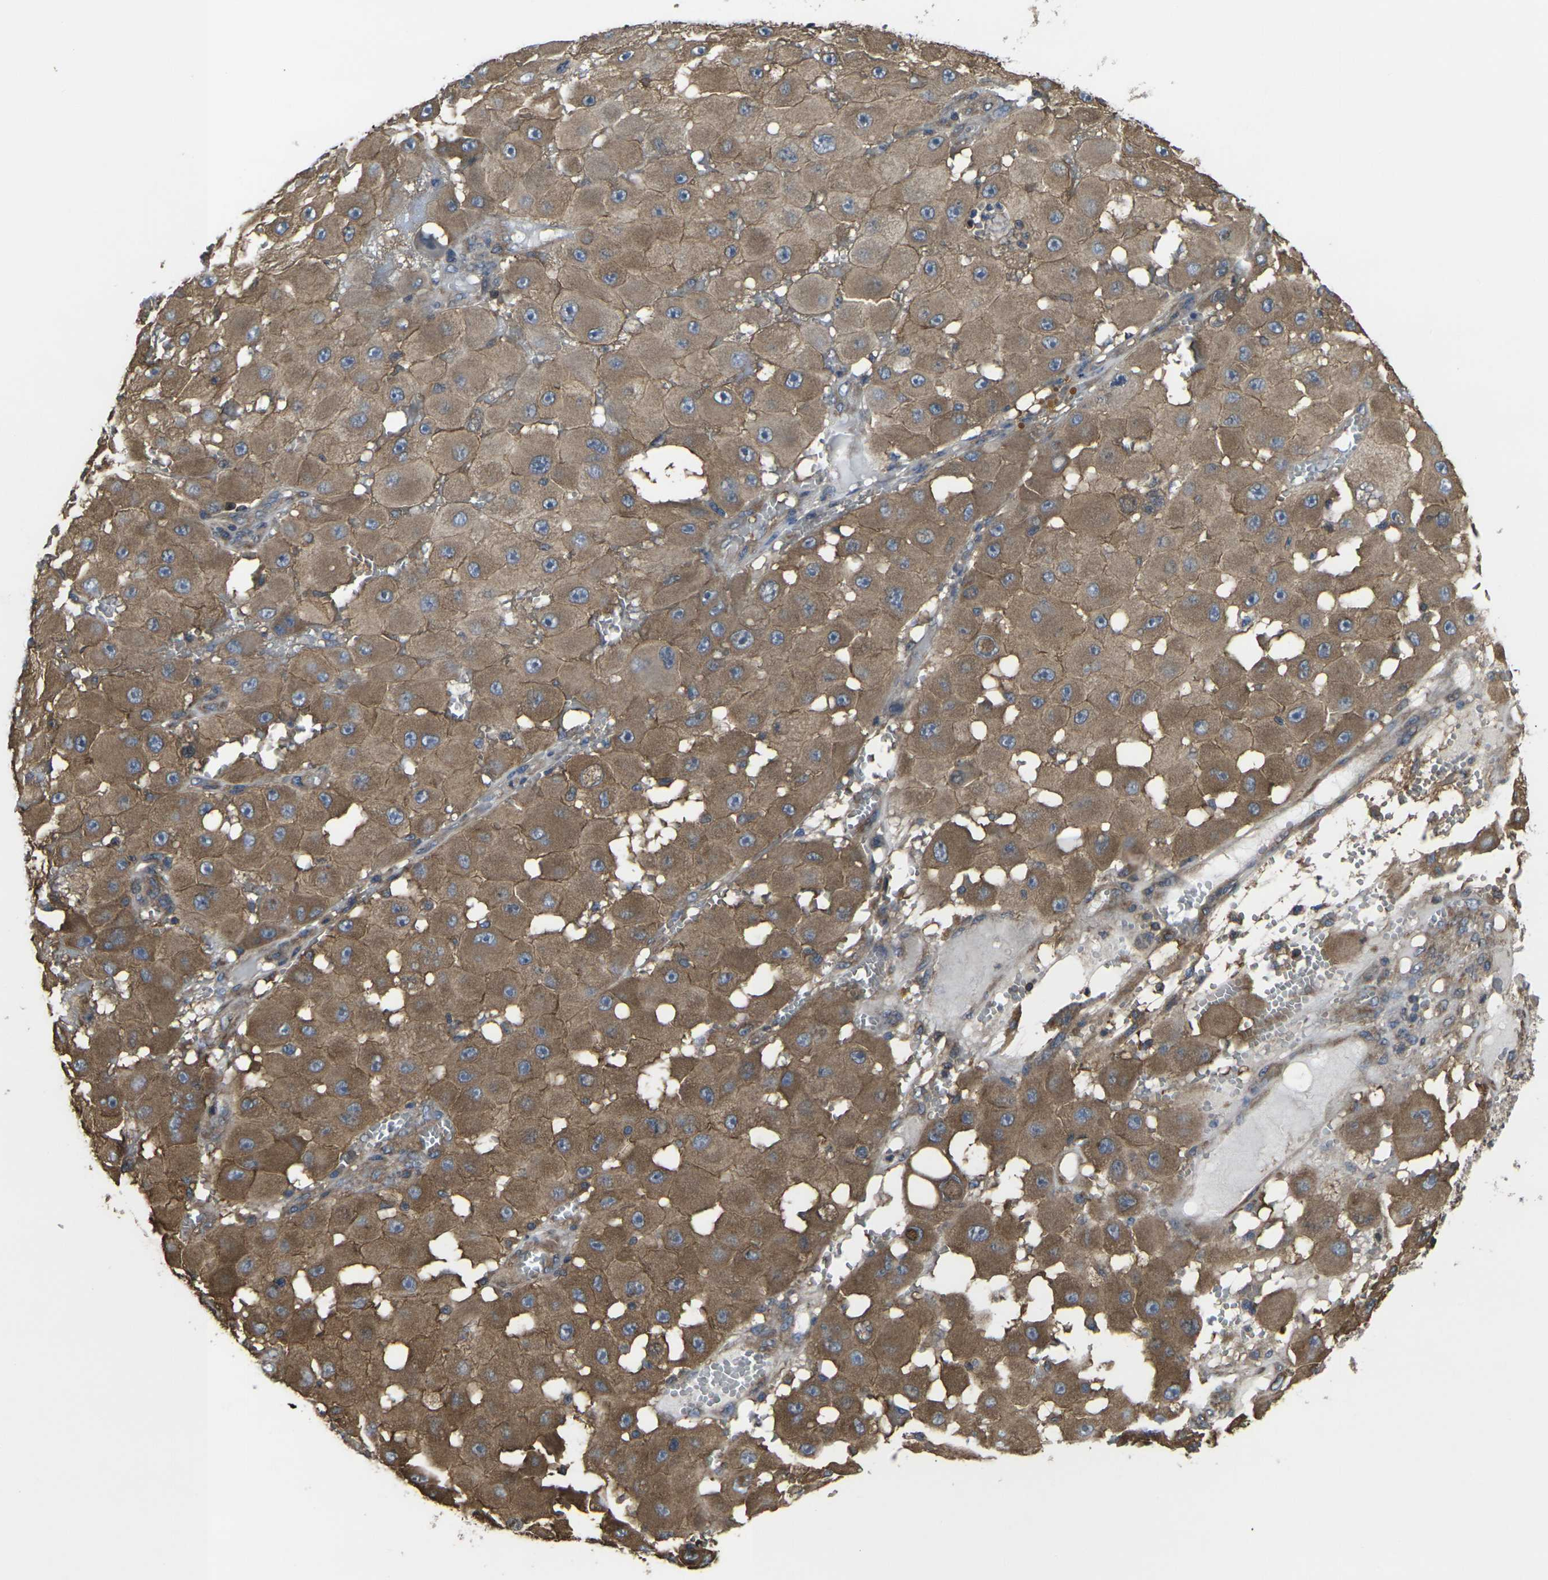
{"staining": {"intensity": "moderate", "quantity": ">75%", "location": "cytoplasmic/membranous"}, "tissue": "melanoma", "cell_type": "Tumor cells", "image_type": "cancer", "snomed": [{"axis": "morphology", "description": "Malignant melanoma, NOS"}, {"axis": "topography", "description": "Skin"}], "caption": "Moderate cytoplasmic/membranous staining is present in about >75% of tumor cells in melanoma.", "gene": "PRKACB", "patient": {"sex": "female", "age": 81}}